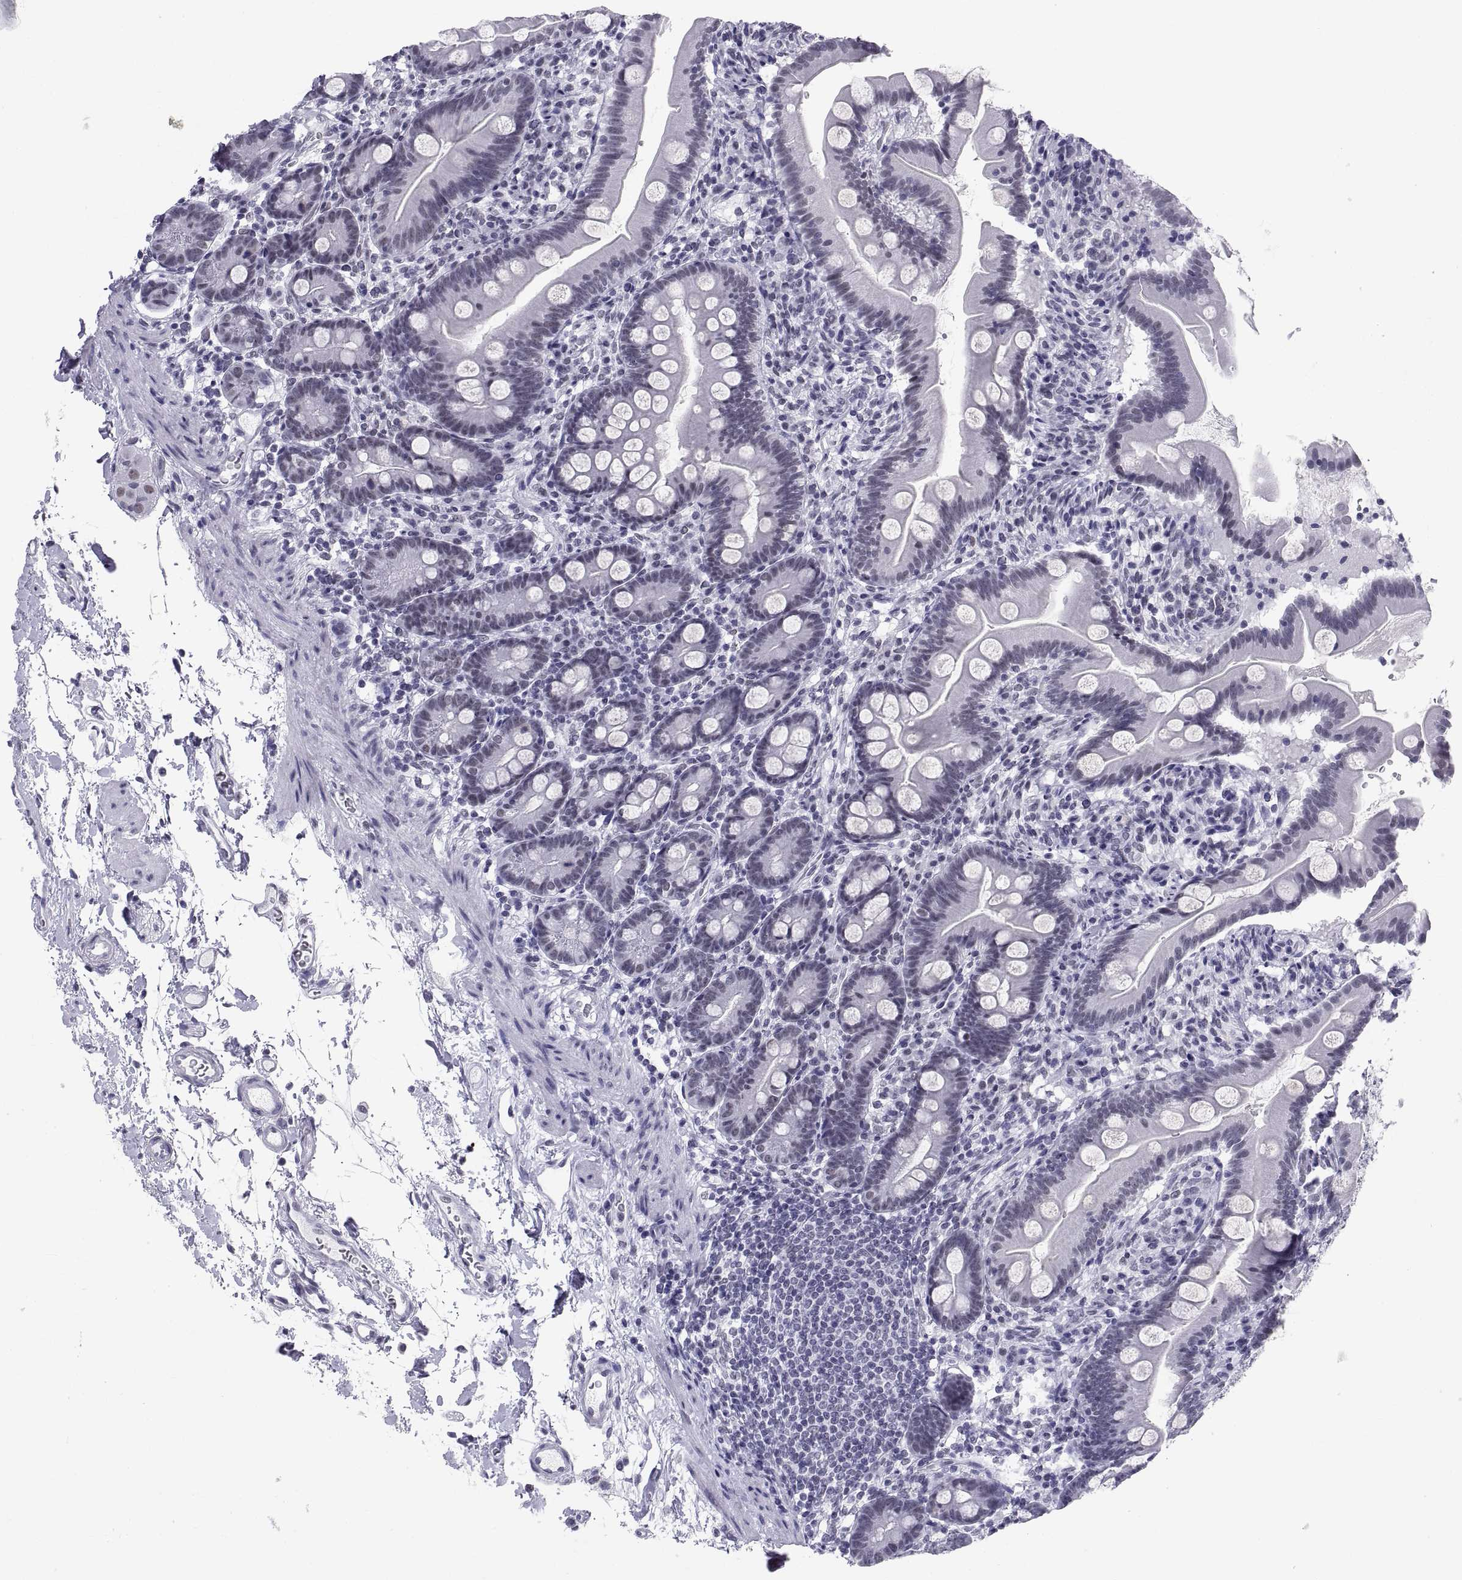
{"staining": {"intensity": "negative", "quantity": "none", "location": "none"}, "tissue": "small intestine", "cell_type": "Glandular cells", "image_type": "normal", "snomed": [{"axis": "morphology", "description": "Normal tissue, NOS"}, {"axis": "topography", "description": "Small intestine"}], "caption": "High power microscopy image of an immunohistochemistry histopathology image of normal small intestine, revealing no significant positivity in glandular cells. (Brightfield microscopy of DAB (3,3'-diaminobenzidine) immunohistochemistry (IHC) at high magnification).", "gene": "NEUROD6", "patient": {"sex": "female", "age": 44}}